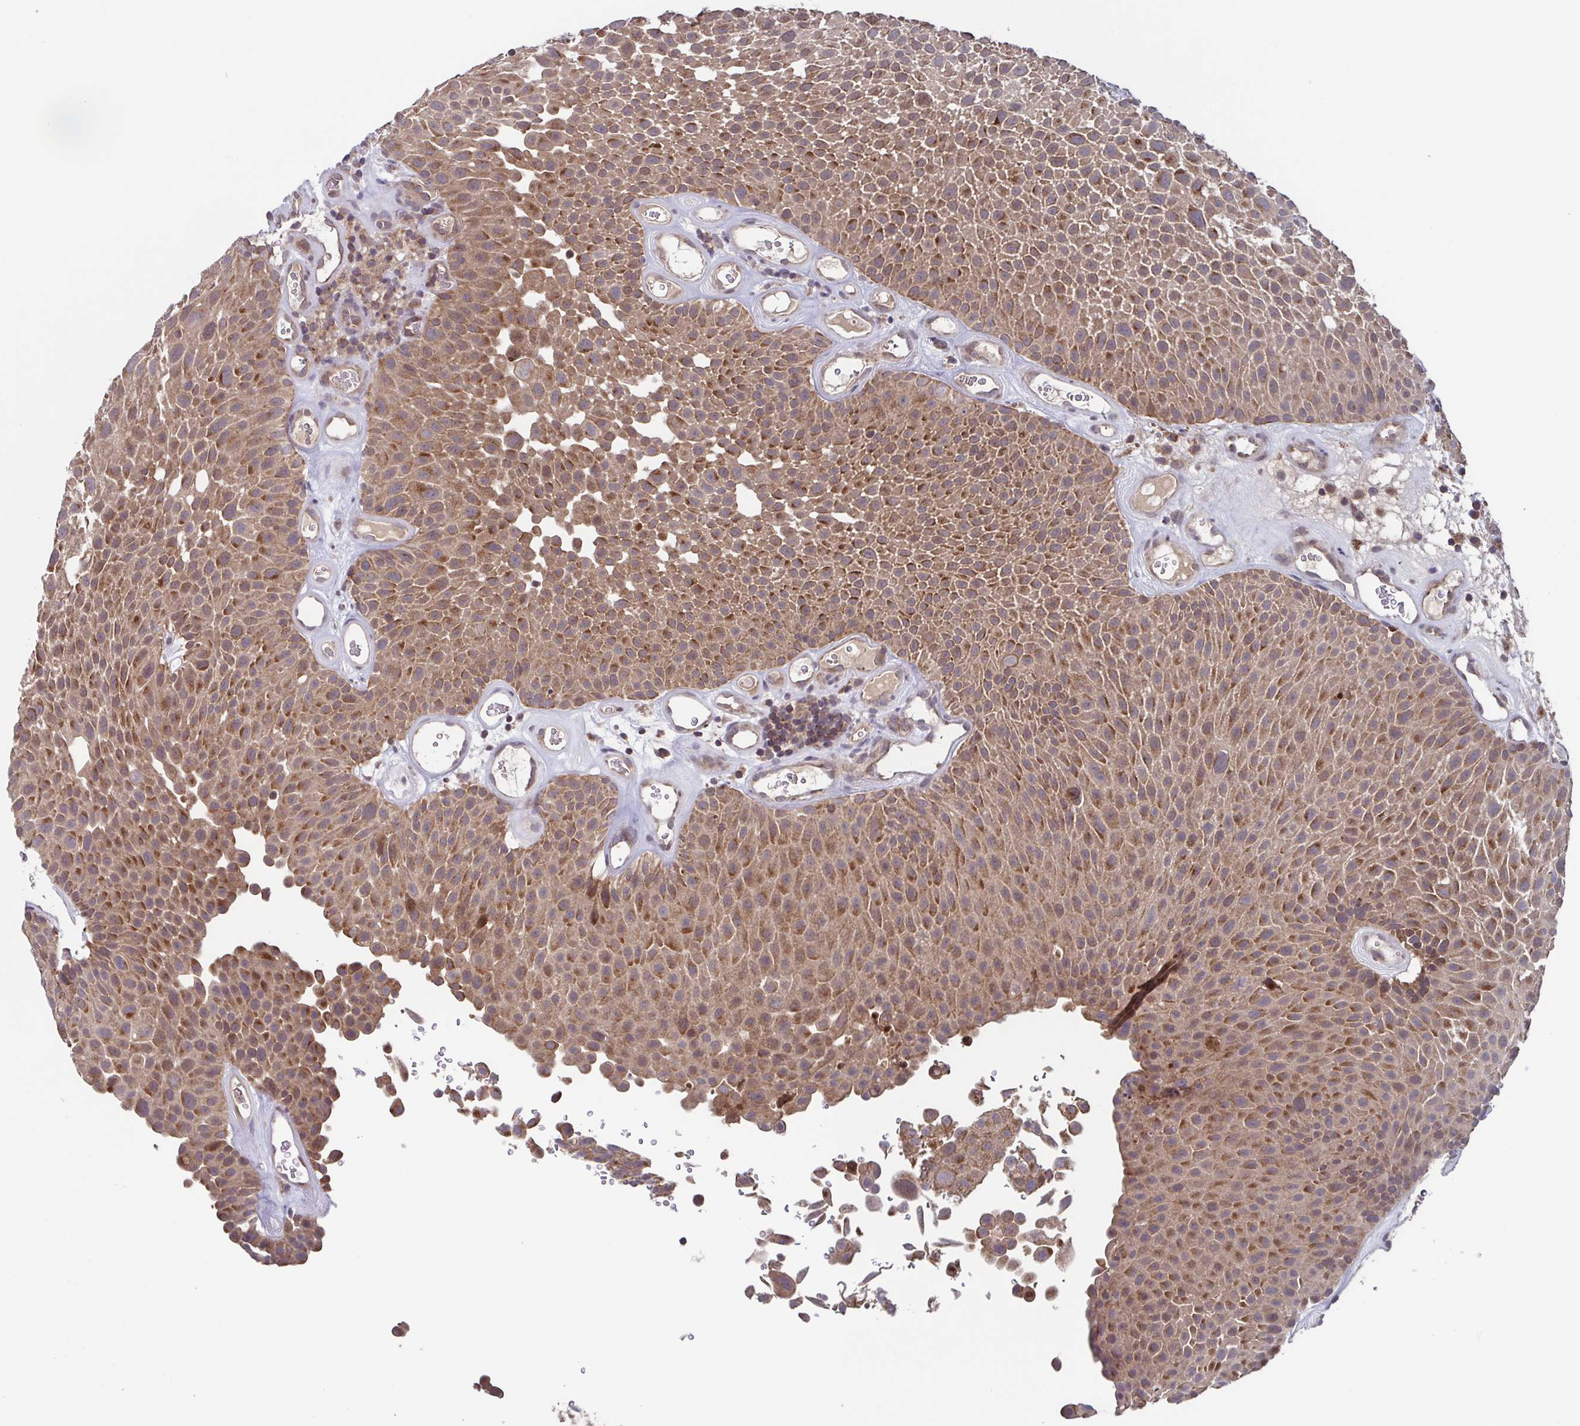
{"staining": {"intensity": "moderate", "quantity": ">75%", "location": "cytoplasmic/membranous"}, "tissue": "urothelial cancer", "cell_type": "Tumor cells", "image_type": "cancer", "snomed": [{"axis": "morphology", "description": "Urothelial carcinoma, Low grade"}, {"axis": "topography", "description": "Urinary bladder"}], "caption": "Urothelial cancer stained with DAB (3,3'-diaminobenzidine) IHC reveals medium levels of moderate cytoplasmic/membranous staining in about >75% of tumor cells.", "gene": "TTC19", "patient": {"sex": "male", "age": 72}}